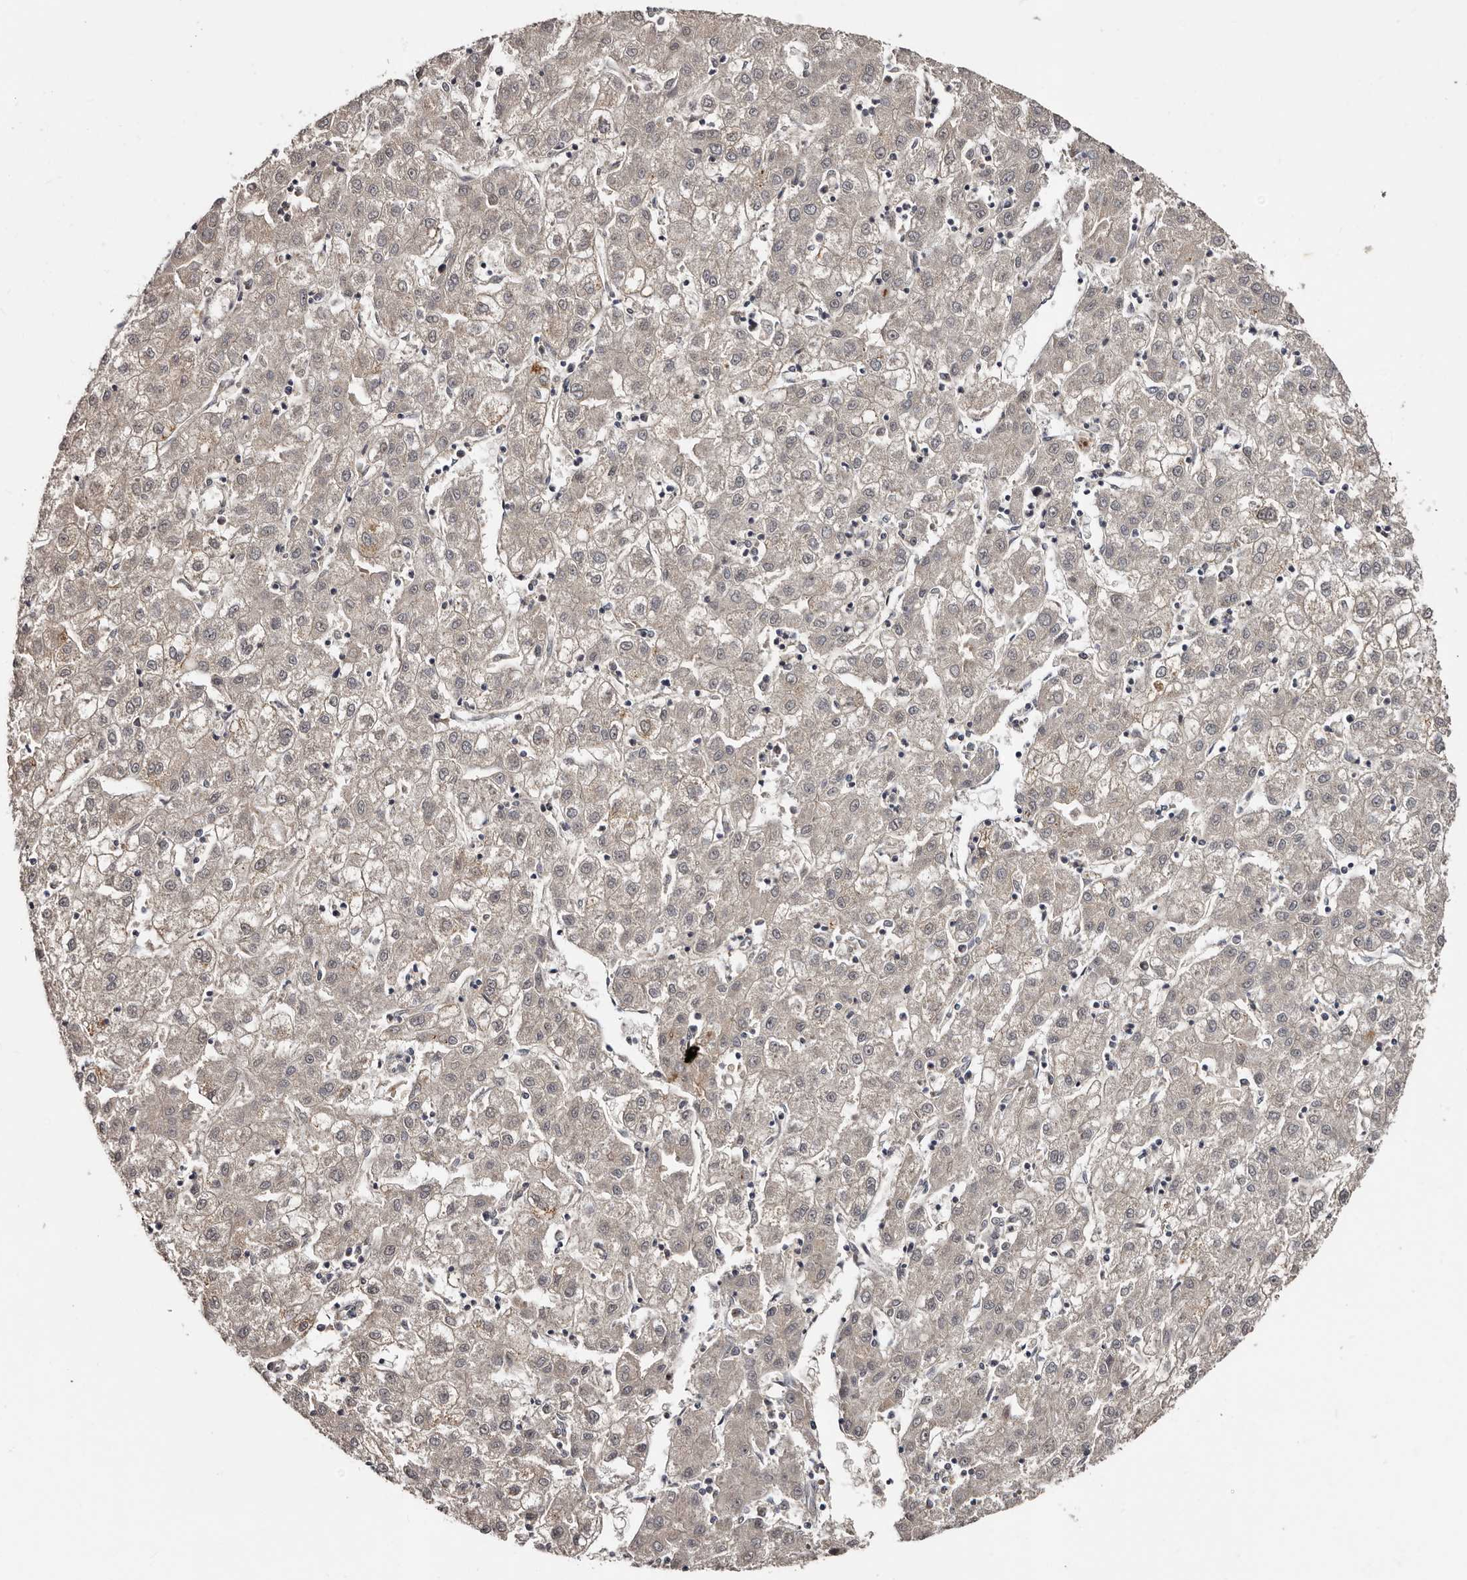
{"staining": {"intensity": "negative", "quantity": "none", "location": "none"}, "tissue": "liver cancer", "cell_type": "Tumor cells", "image_type": "cancer", "snomed": [{"axis": "morphology", "description": "Carcinoma, Hepatocellular, NOS"}, {"axis": "topography", "description": "Liver"}], "caption": "Micrograph shows no protein positivity in tumor cells of liver hepatocellular carcinoma tissue.", "gene": "TBC1D22B", "patient": {"sex": "male", "age": 72}}